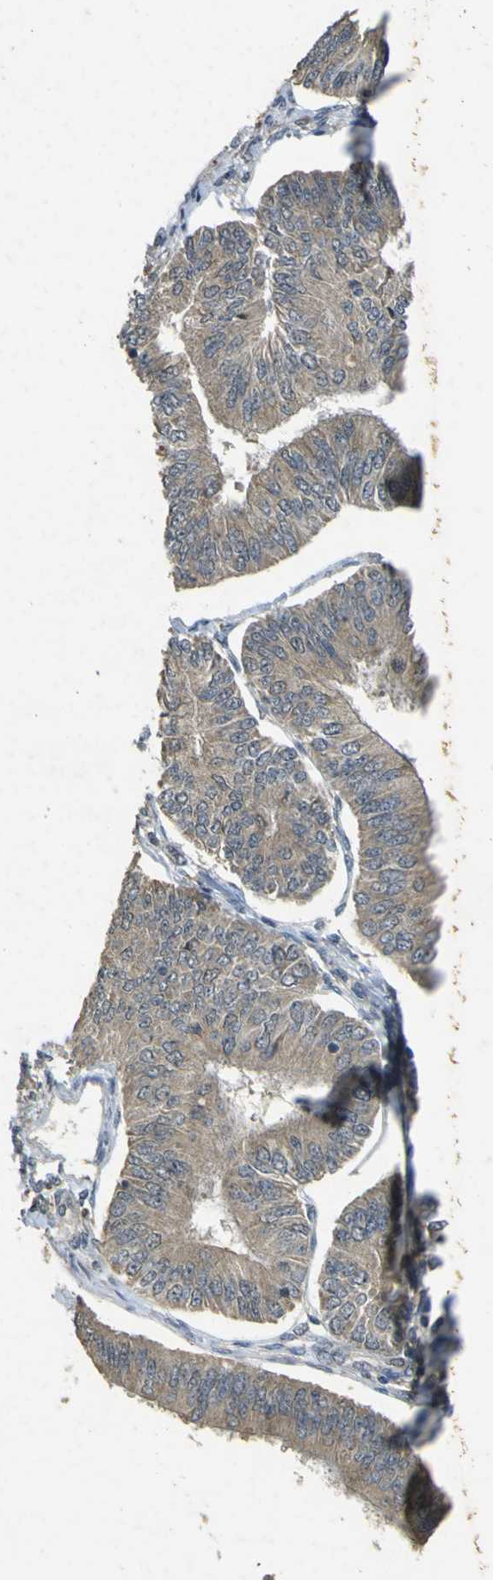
{"staining": {"intensity": "weak", "quantity": ">75%", "location": "cytoplasmic/membranous"}, "tissue": "endometrial cancer", "cell_type": "Tumor cells", "image_type": "cancer", "snomed": [{"axis": "morphology", "description": "Adenocarcinoma, NOS"}, {"axis": "topography", "description": "Endometrium"}], "caption": "This micrograph reveals immunohistochemistry staining of endometrial cancer, with low weak cytoplasmic/membranous positivity in about >75% of tumor cells.", "gene": "MAGI2", "patient": {"sex": "female", "age": 58}}